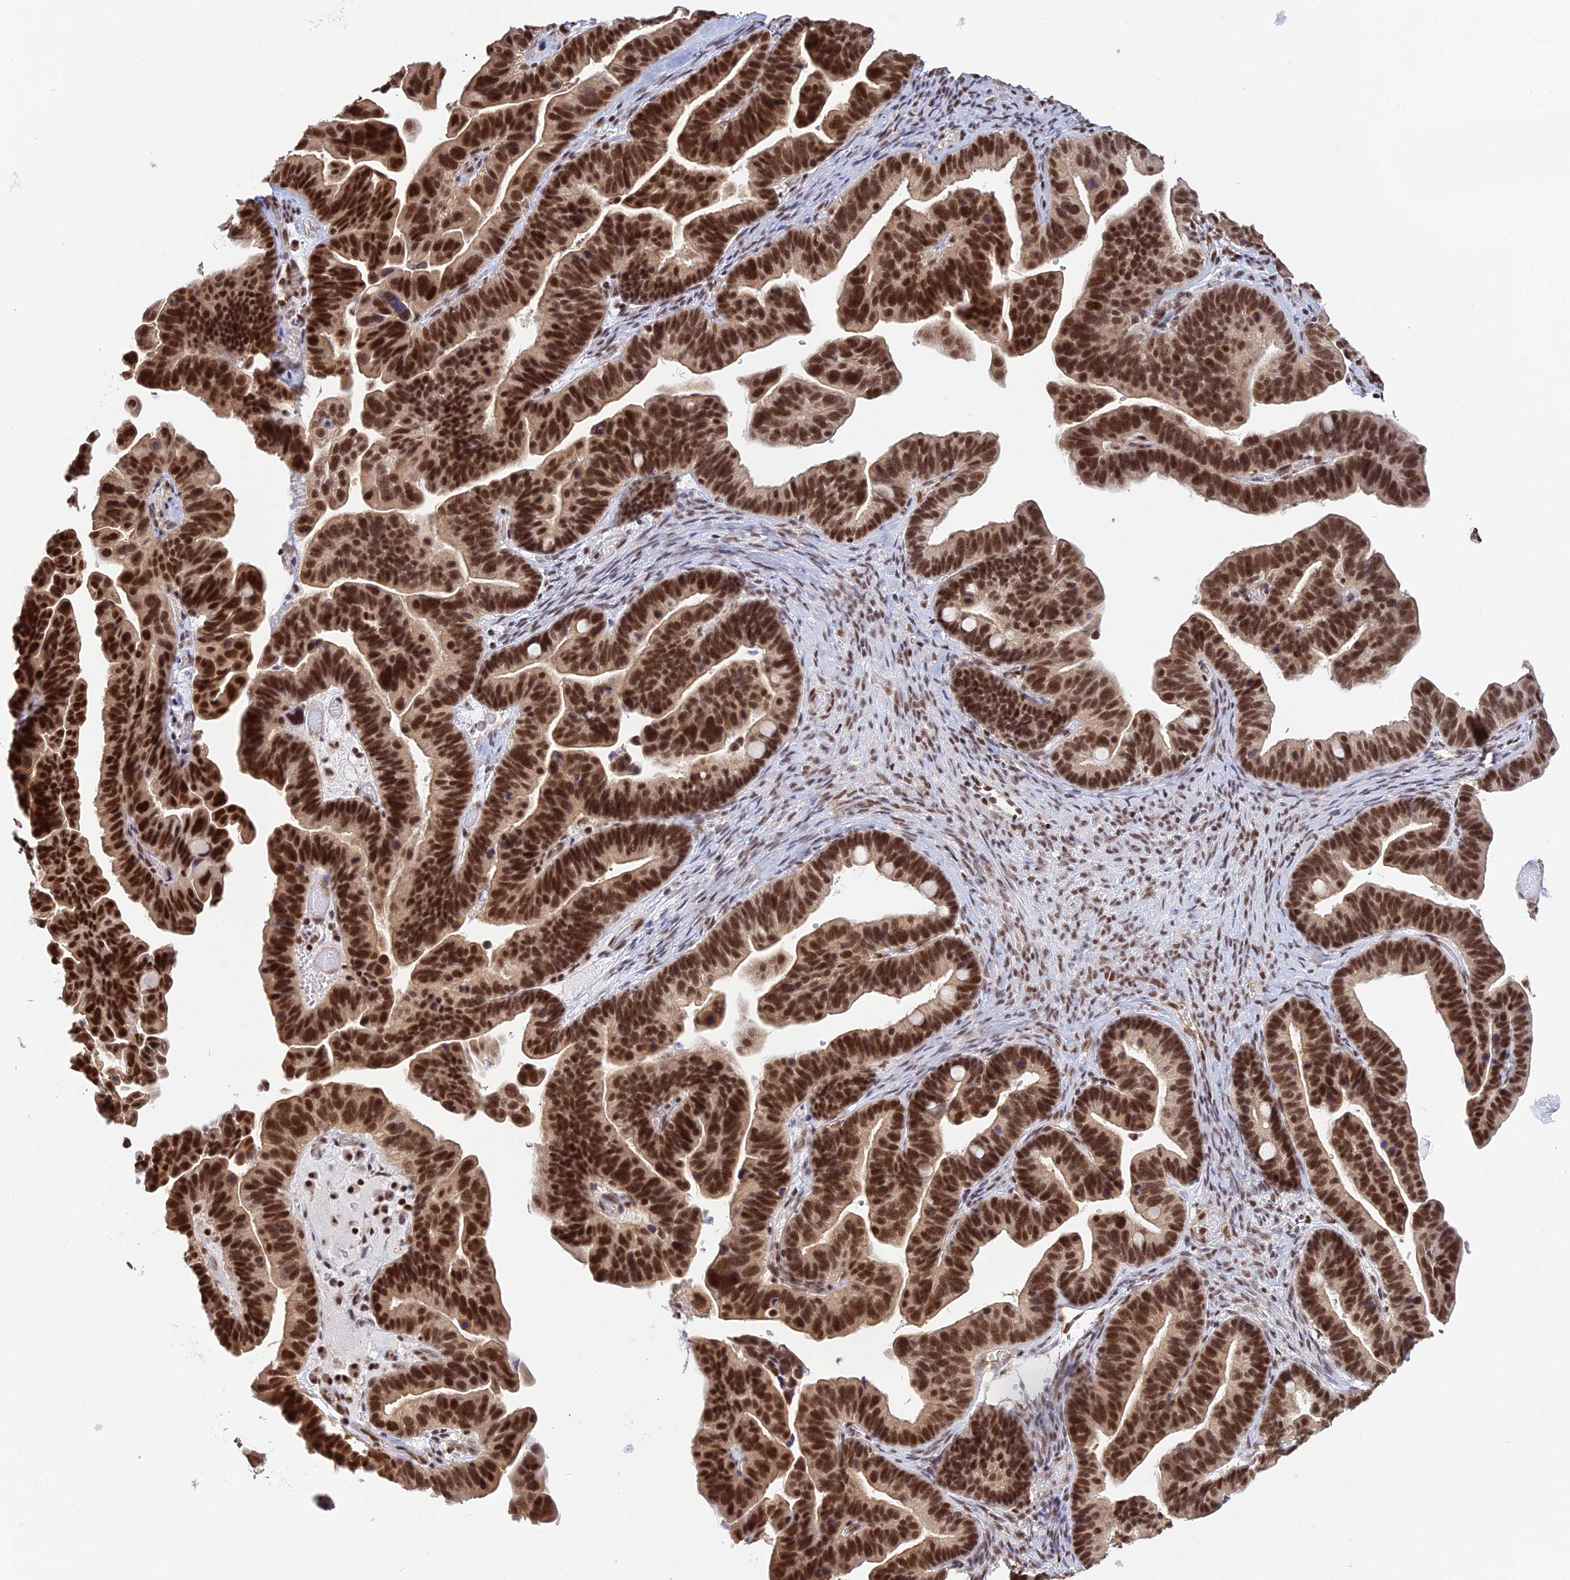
{"staining": {"intensity": "strong", "quantity": ">75%", "location": "nuclear"}, "tissue": "ovarian cancer", "cell_type": "Tumor cells", "image_type": "cancer", "snomed": [{"axis": "morphology", "description": "Cystadenocarcinoma, serous, NOS"}, {"axis": "topography", "description": "Ovary"}], "caption": "Immunohistochemistry (IHC) of human ovarian serous cystadenocarcinoma shows high levels of strong nuclear positivity in about >75% of tumor cells. The staining was performed using DAB (3,3'-diaminobenzidine) to visualize the protein expression in brown, while the nuclei were stained in blue with hematoxylin (Magnification: 20x).", "gene": "THAP11", "patient": {"sex": "female", "age": 56}}